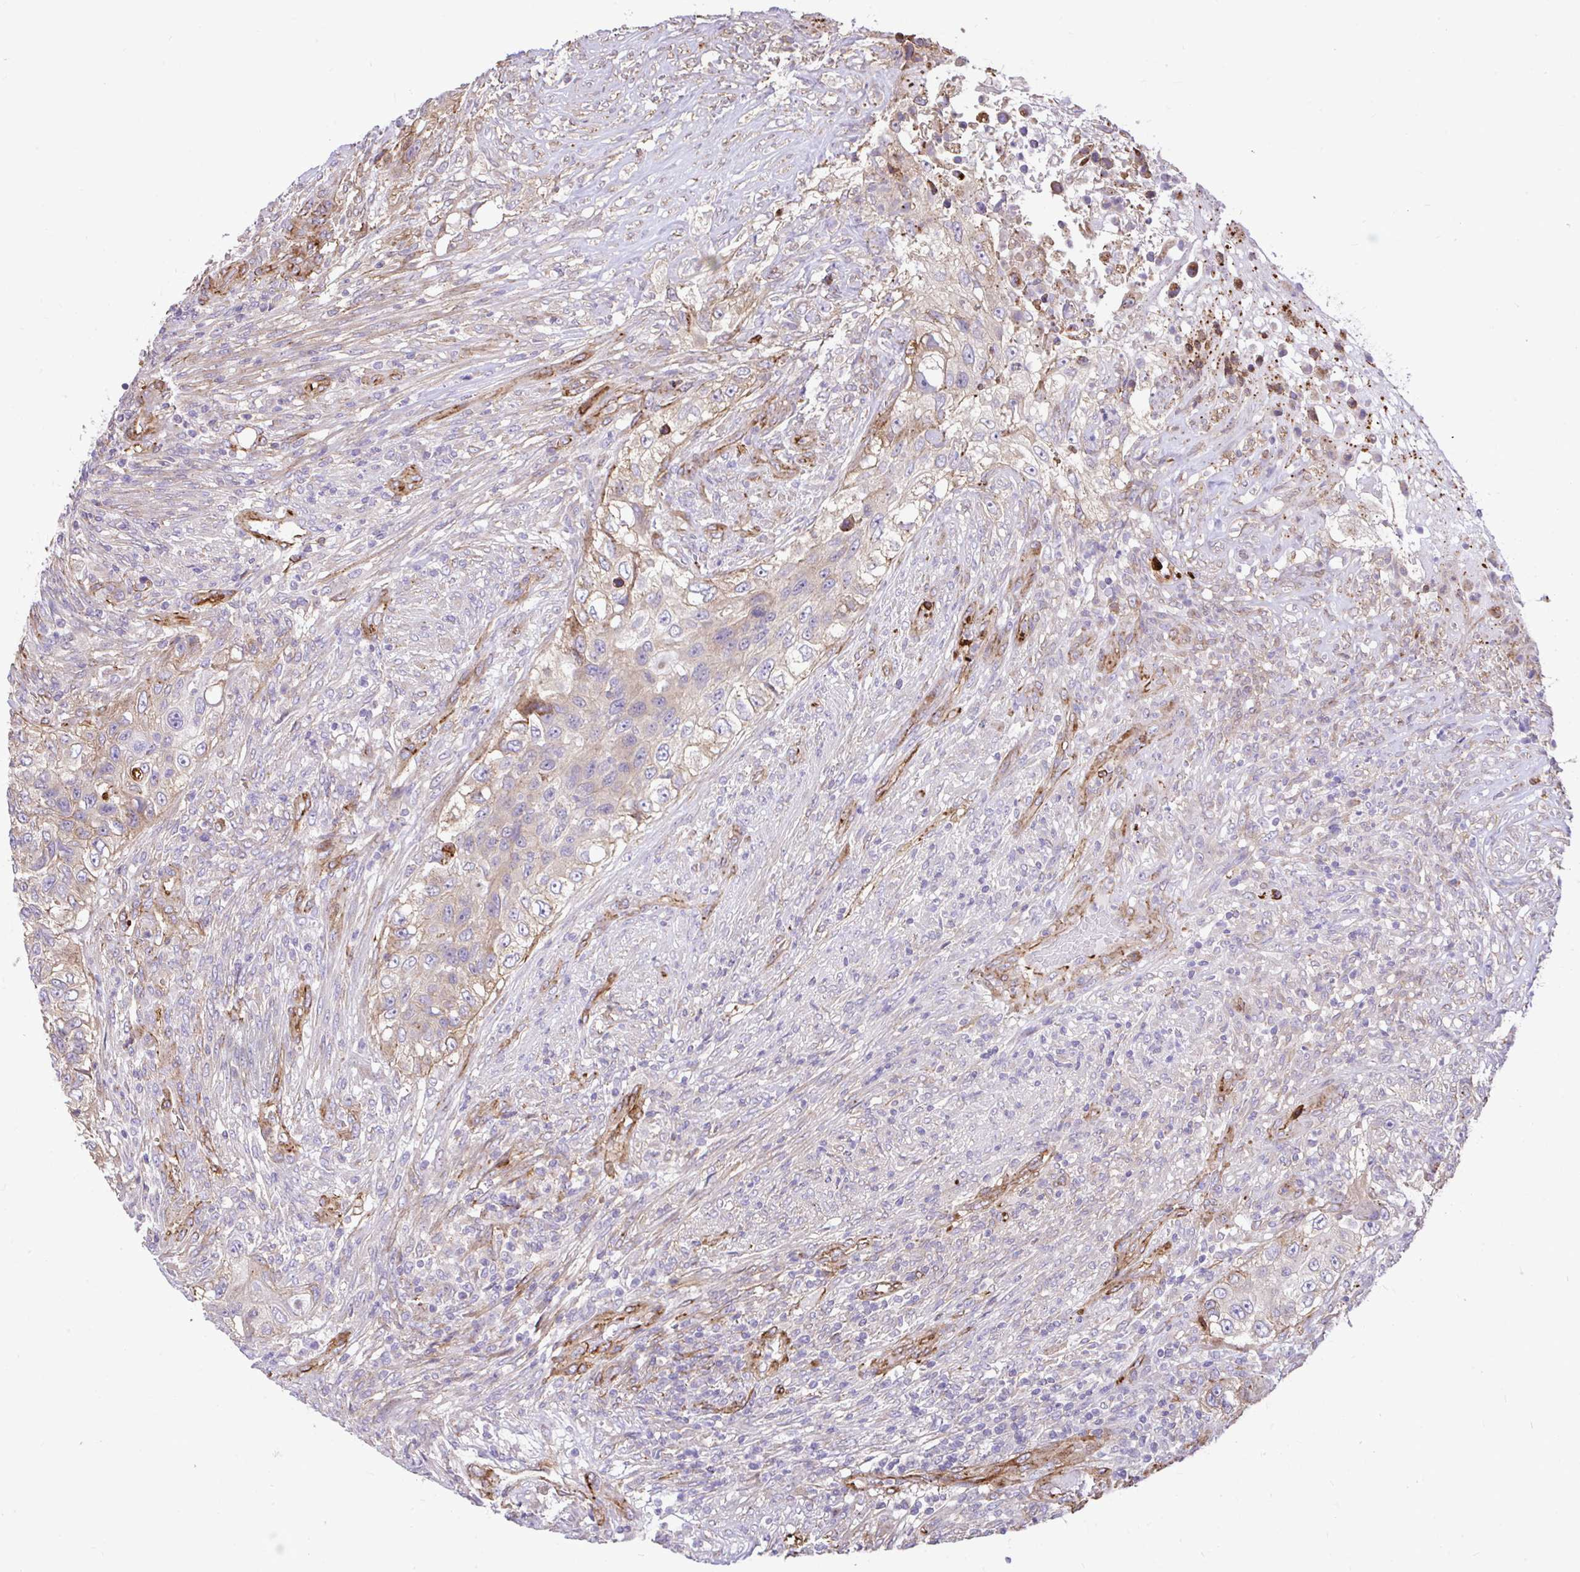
{"staining": {"intensity": "negative", "quantity": "none", "location": "none"}, "tissue": "urothelial cancer", "cell_type": "Tumor cells", "image_type": "cancer", "snomed": [{"axis": "morphology", "description": "Urothelial carcinoma, High grade"}, {"axis": "topography", "description": "Urinary bladder"}], "caption": "This micrograph is of urothelial carcinoma (high-grade) stained with immunohistochemistry to label a protein in brown with the nuclei are counter-stained blue. There is no staining in tumor cells.", "gene": "PTPRK", "patient": {"sex": "female", "age": 60}}